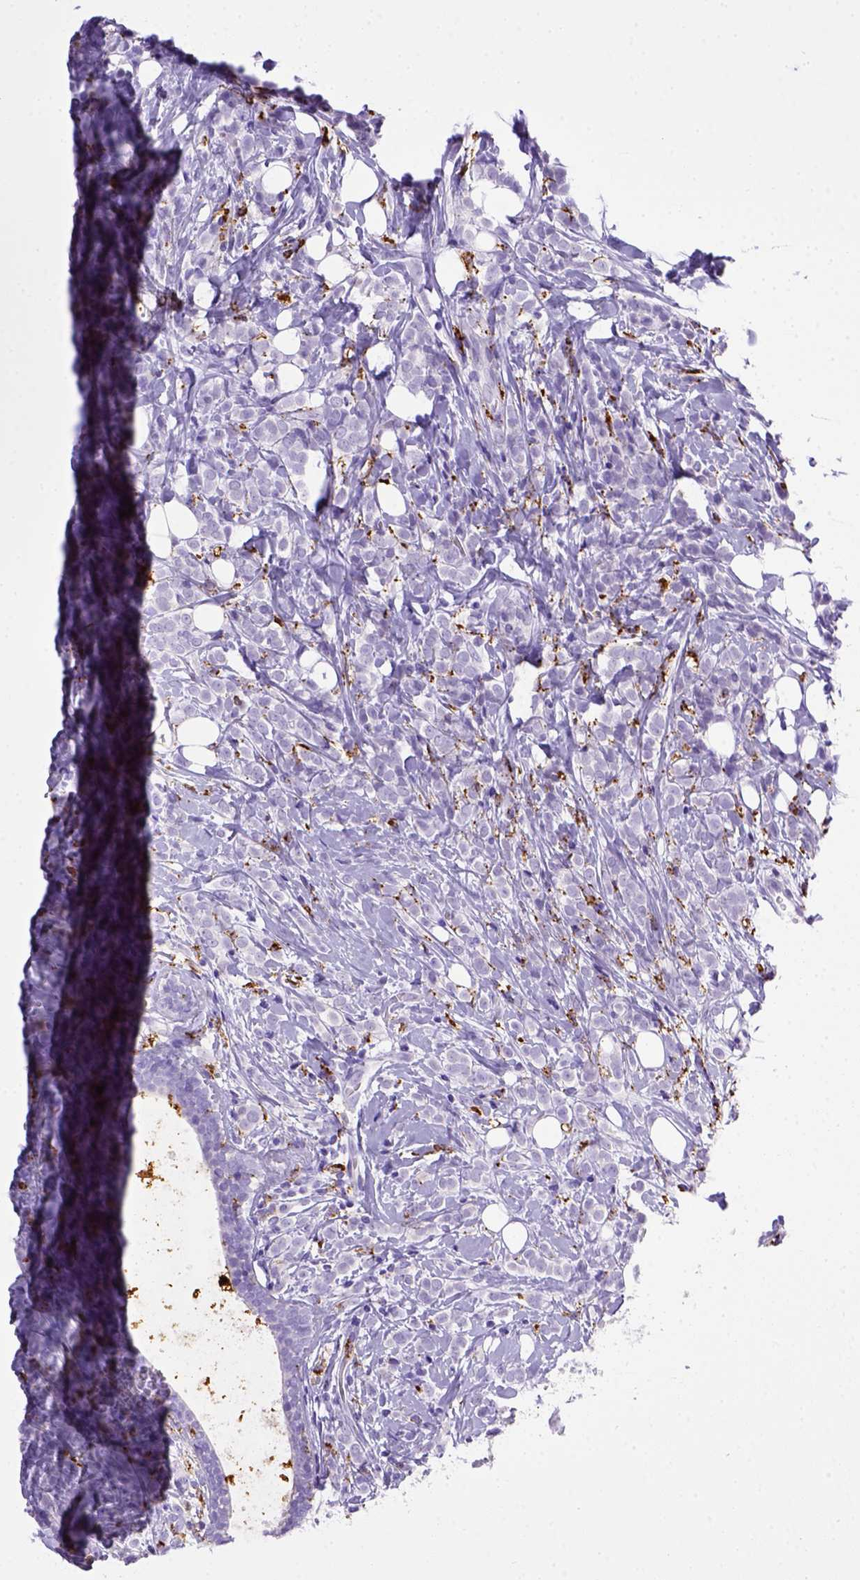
{"staining": {"intensity": "negative", "quantity": "none", "location": "none"}, "tissue": "breast cancer", "cell_type": "Tumor cells", "image_type": "cancer", "snomed": [{"axis": "morphology", "description": "Lobular carcinoma"}, {"axis": "topography", "description": "Breast"}], "caption": "IHC of human lobular carcinoma (breast) reveals no staining in tumor cells.", "gene": "CD68", "patient": {"sex": "female", "age": 49}}